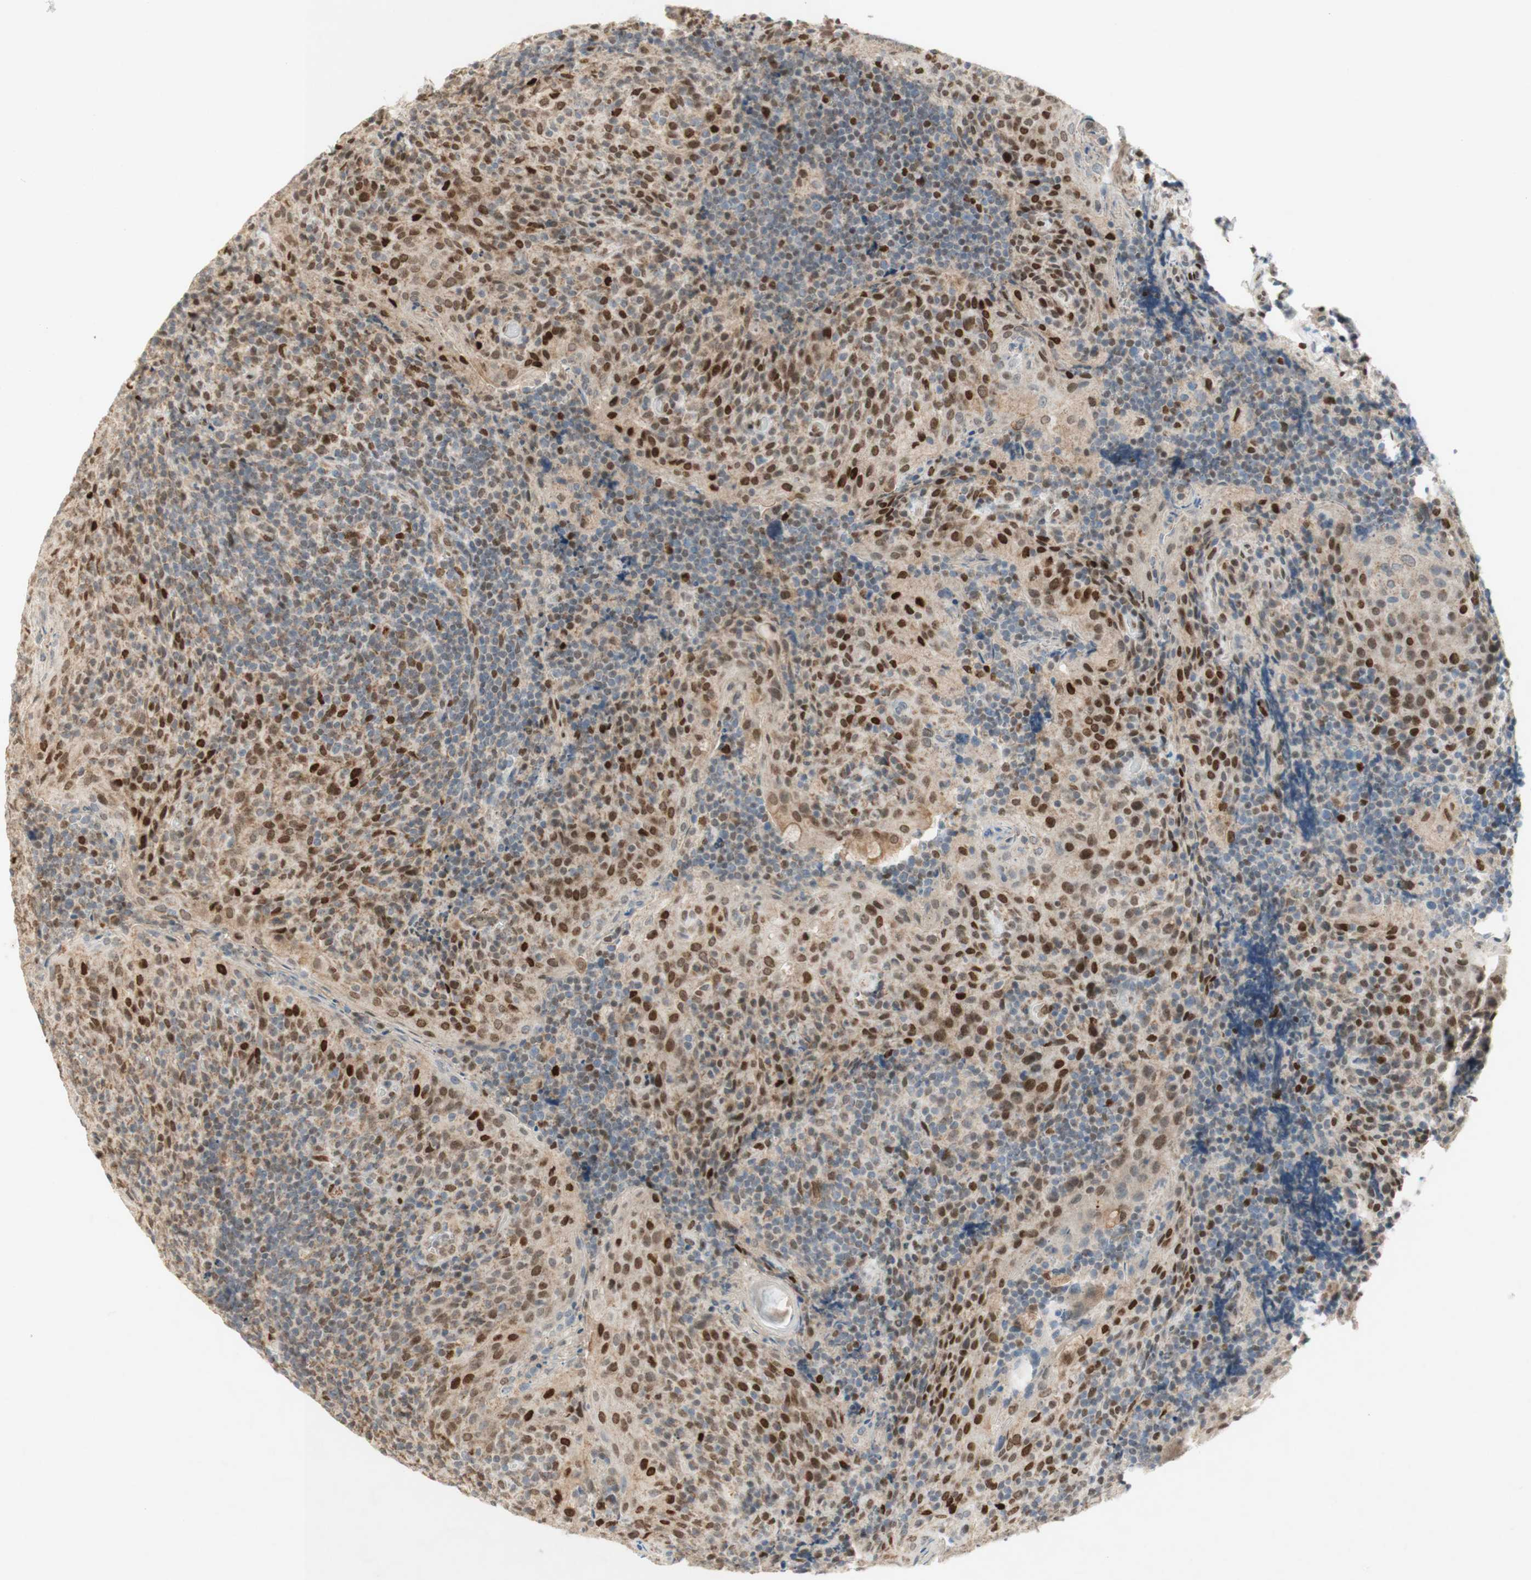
{"staining": {"intensity": "strong", "quantity": "<25%", "location": "nuclear"}, "tissue": "tonsil", "cell_type": "Germinal center cells", "image_type": "normal", "snomed": [{"axis": "morphology", "description": "Normal tissue, NOS"}, {"axis": "topography", "description": "Tonsil"}], "caption": "The immunohistochemical stain labels strong nuclear positivity in germinal center cells of normal tonsil.", "gene": "DNMT3A", "patient": {"sex": "male", "age": 17}}